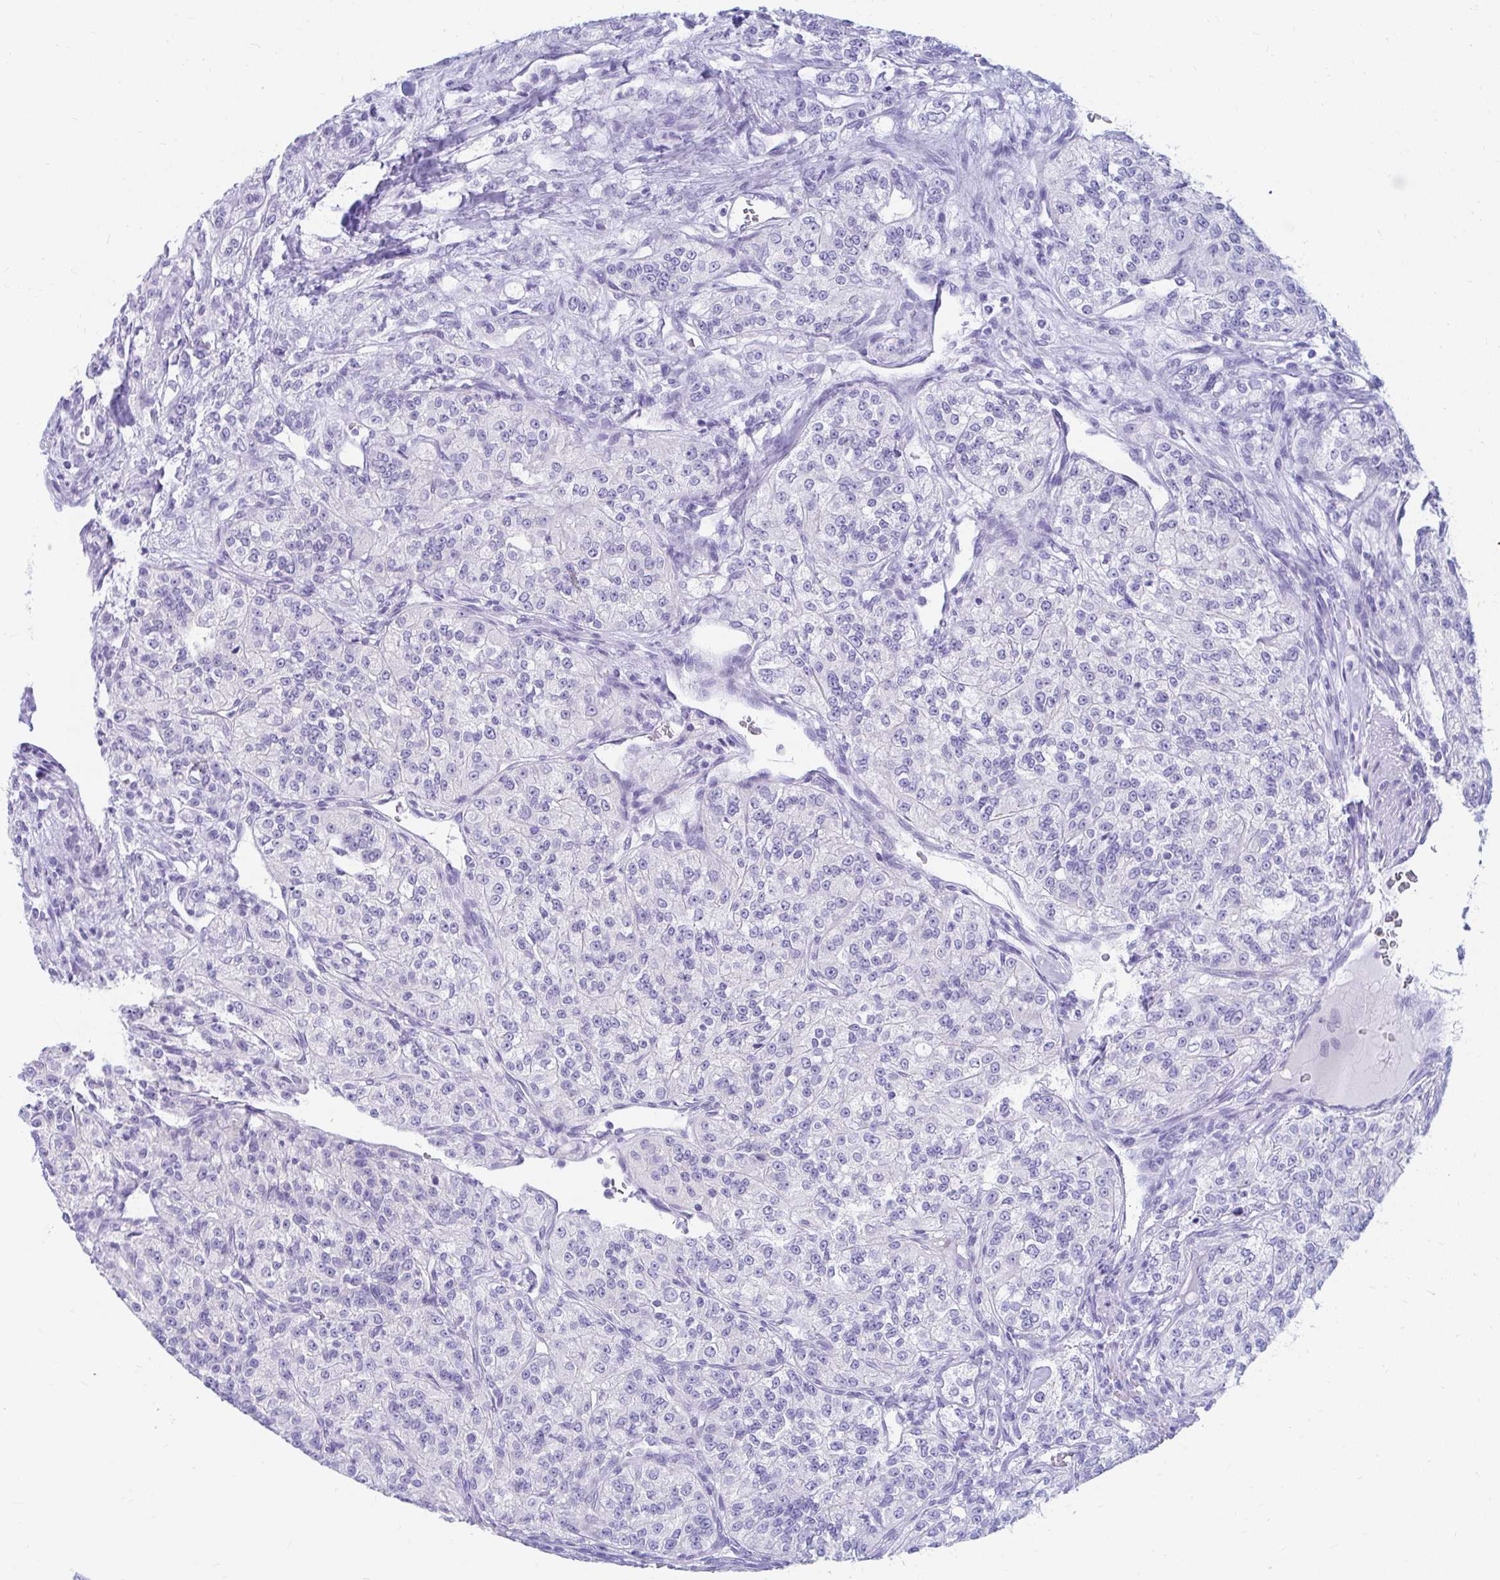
{"staining": {"intensity": "negative", "quantity": "none", "location": "none"}, "tissue": "renal cancer", "cell_type": "Tumor cells", "image_type": "cancer", "snomed": [{"axis": "morphology", "description": "Adenocarcinoma, NOS"}, {"axis": "topography", "description": "Kidney"}], "caption": "This image is of renal adenocarcinoma stained with immunohistochemistry (IHC) to label a protein in brown with the nuclei are counter-stained blue. There is no positivity in tumor cells.", "gene": "NSG2", "patient": {"sex": "female", "age": 63}}